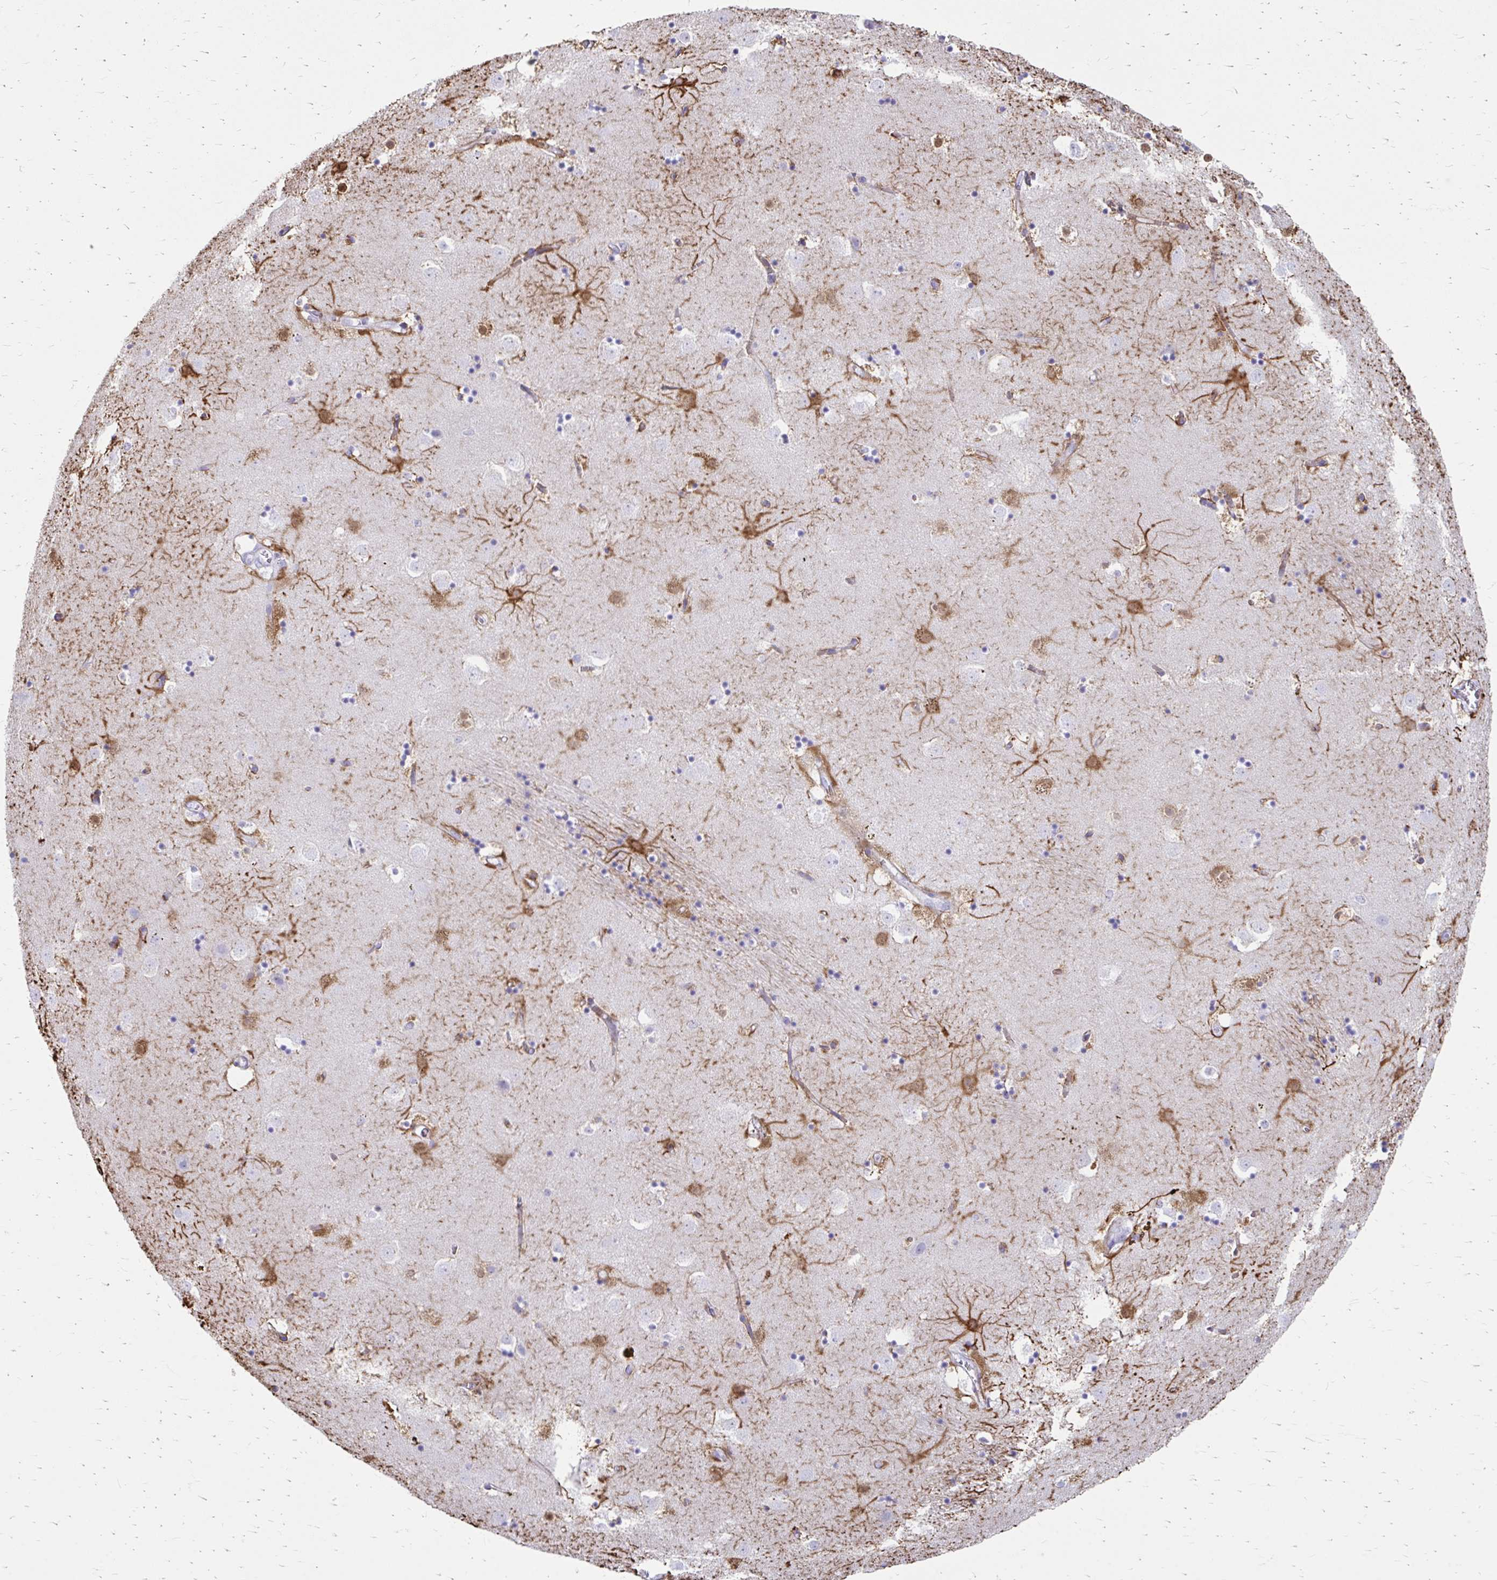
{"staining": {"intensity": "strong", "quantity": "25%-75%", "location": "cytoplasmic/membranous"}, "tissue": "caudate", "cell_type": "Glial cells", "image_type": "normal", "snomed": [{"axis": "morphology", "description": "Normal tissue, NOS"}, {"axis": "topography", "description": "Lateral ventricle wall"}], "caption": "The photomicrograph demonstrates staining of unremarkable caudate, revealing strong cytoplasmic/membranous protein staining (brown color) within glial cells. The staining was performed using DAB (3,3'-diaminobenzidine) to visualize the protein expression in brown, while the nuclei were stained in blue with hematoxylin (Magnification: 20x).", "gene": "ZNF699", "patient": {"sex": "male", "age": 58}}